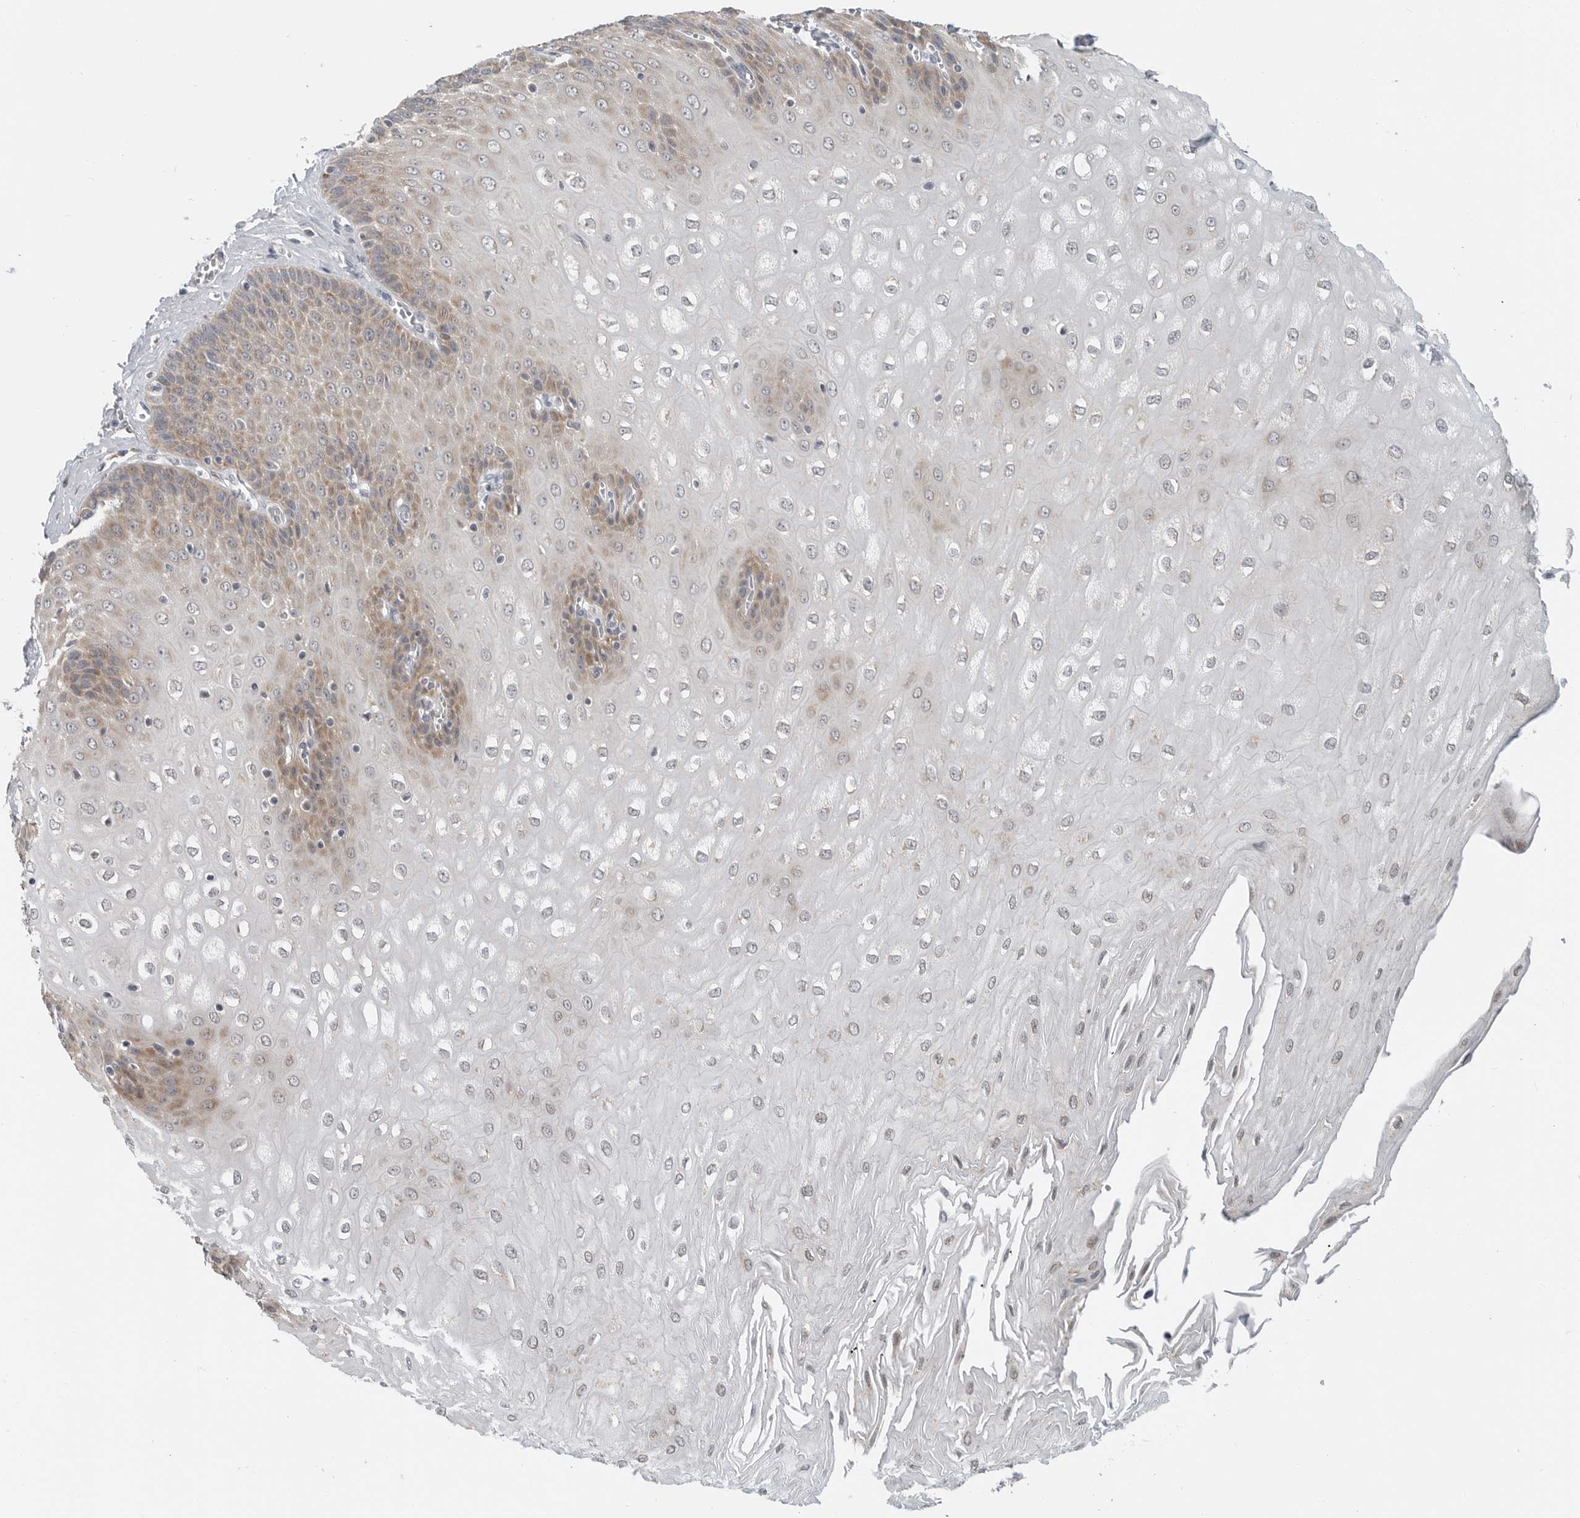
{"staining": {"intensity": "moderate", "quantity": "<25%", "location": "cytoplasmic/membranous"}, "tissue": "esophagus", "cell_type": "Squamous epithelial cells", "image_type": "normal", "snomed": [{"axis": "morphology", "description": "Normal tissue, NOS"}, {"axis": "topography", "description": "Esophagus"}], "caption": "Brown immunohistochemical staining in benign human esophagus exhibits moderate cytoplasmic/membranous positivity in approximately <25% of squamous epithelial cells. (Brightfield microscopy of DAB IHC at high magnification).", "gene": "IL12RB2", "patient": {"sex": "male", "age": 60}}